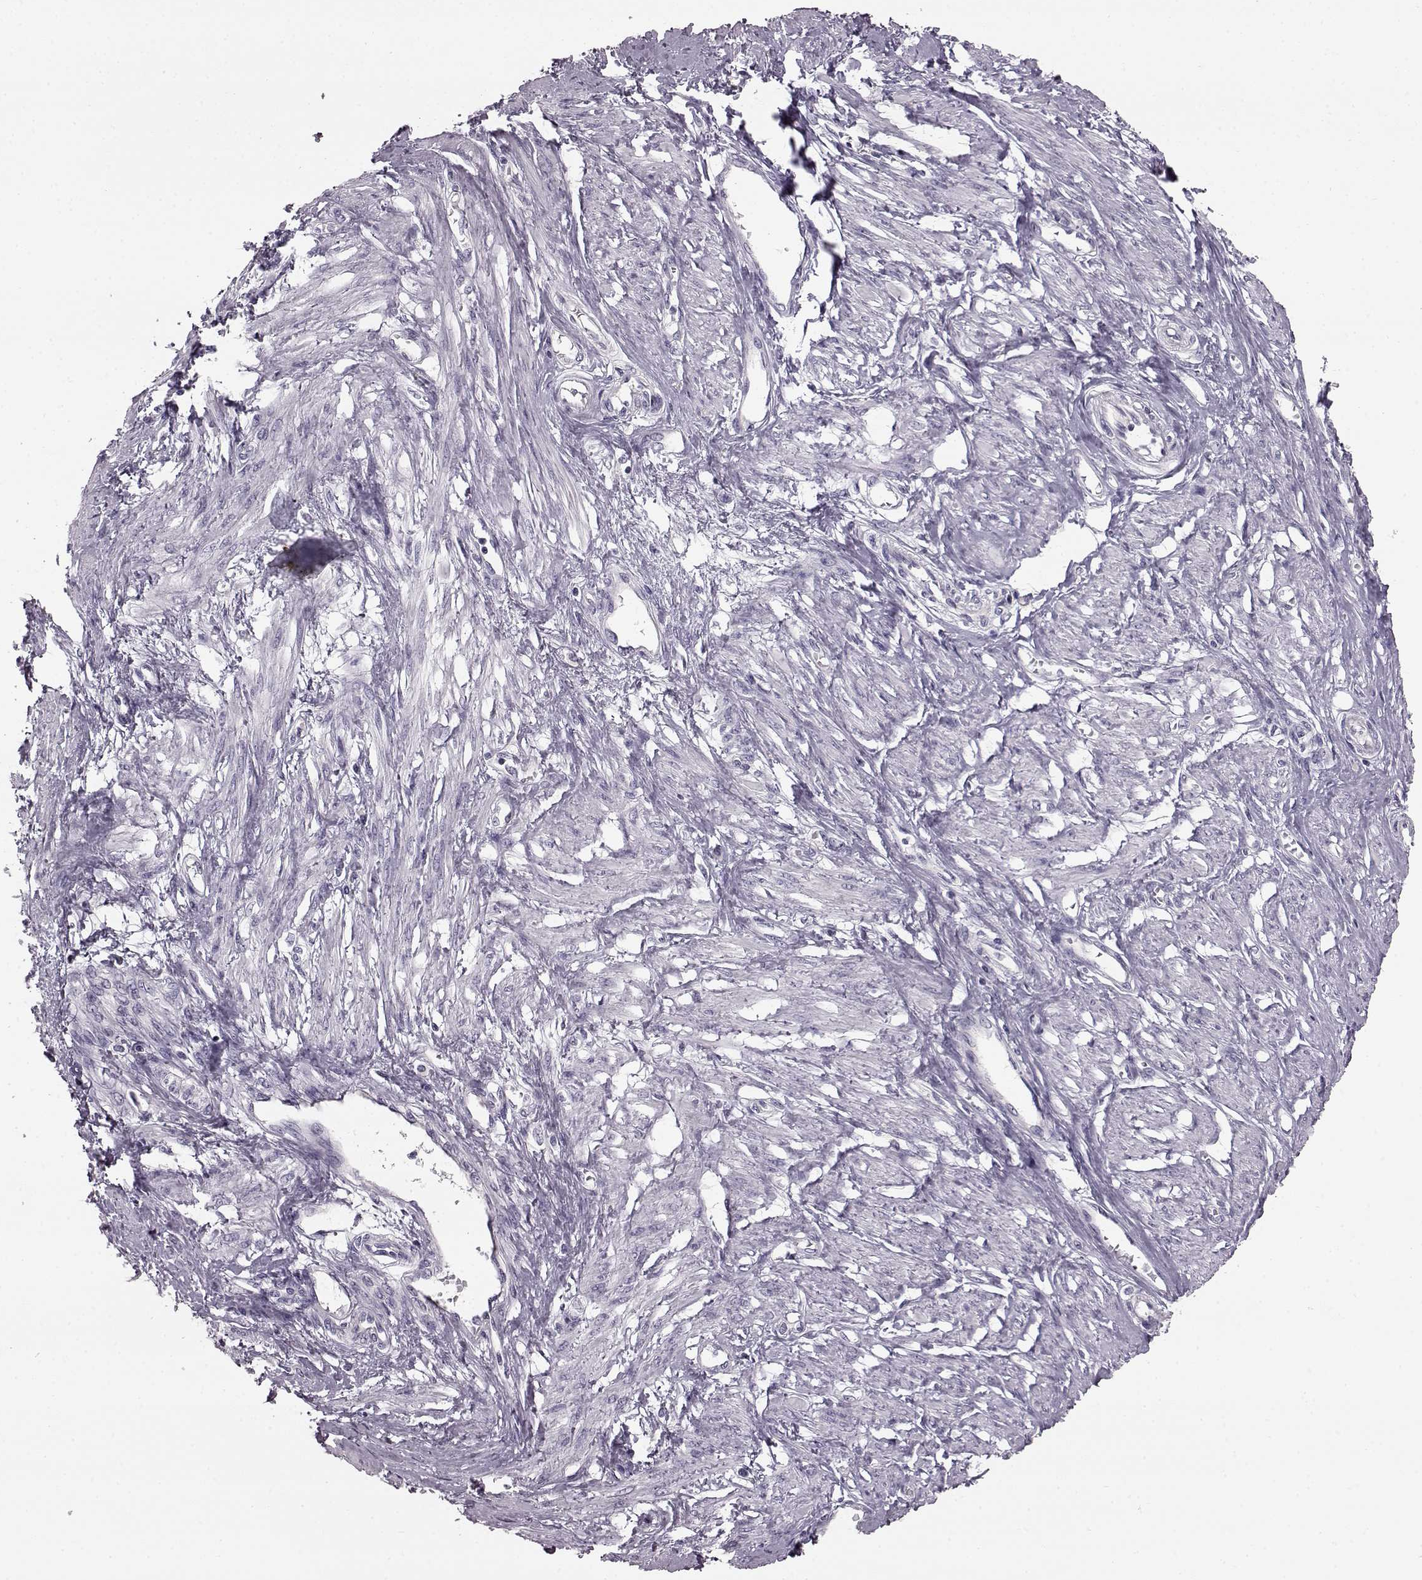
{"staining": {"intensity": "negative", "quantity": "none", "location": "none"}, "tissue": "smooth muscle", "cell_type": "Smooth muscle cells", "image_type": "normal", "snomed": [{"axis": "morphology", "description": "Normal tissue, NOS"}, {"axis": "topography", "description": "Smooth muscle"}, {"axis": "topography", "description": "Uterus"}], "caption": "Immunohistochemistry (IHC) micrograph of normal smooth muscle stained for a protein (brown), which exhibits no staining in smooth muscle cells.", "gene": "PRPH2", "patient": {"sex": "female", "age": 39}}